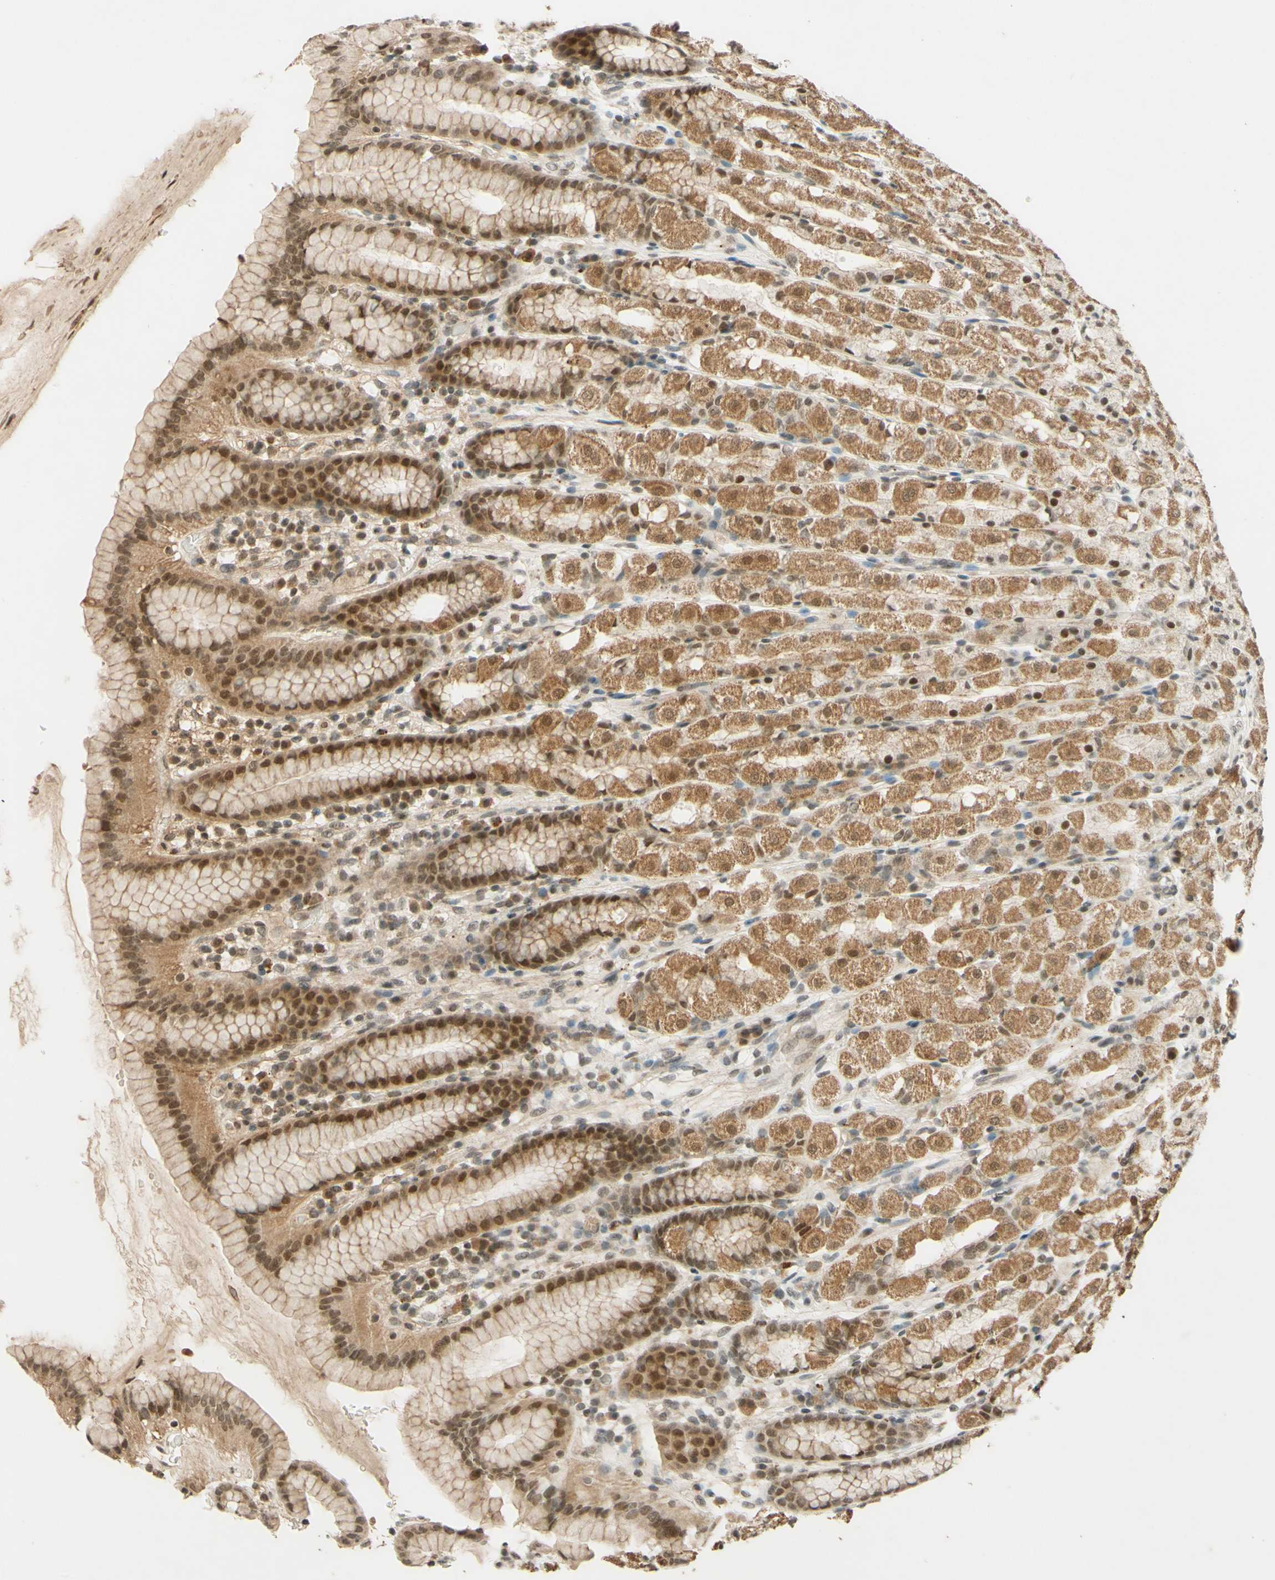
{"staining": {"intensity": "moderate", "quantity": ">75%", "location": "cytoplasmic/membranous,nuclear"}, "tissue": "stomach", "cell_type": "Glandular cells", "image_type": "normal", "snomed": [{"axis": "morphology", "description": "Normal tissue, NOS"}, {"axis": "topography", "description": "Stomach, upper"}], "caption": "Human stomach stained for a protein (brown) exhibits moderate cytoplasmic/membranous,nuclear positive expression in about >75% of glandular cells.", "gene": "SMARCB1", "patient": {"sex": "male", "age": 68}}